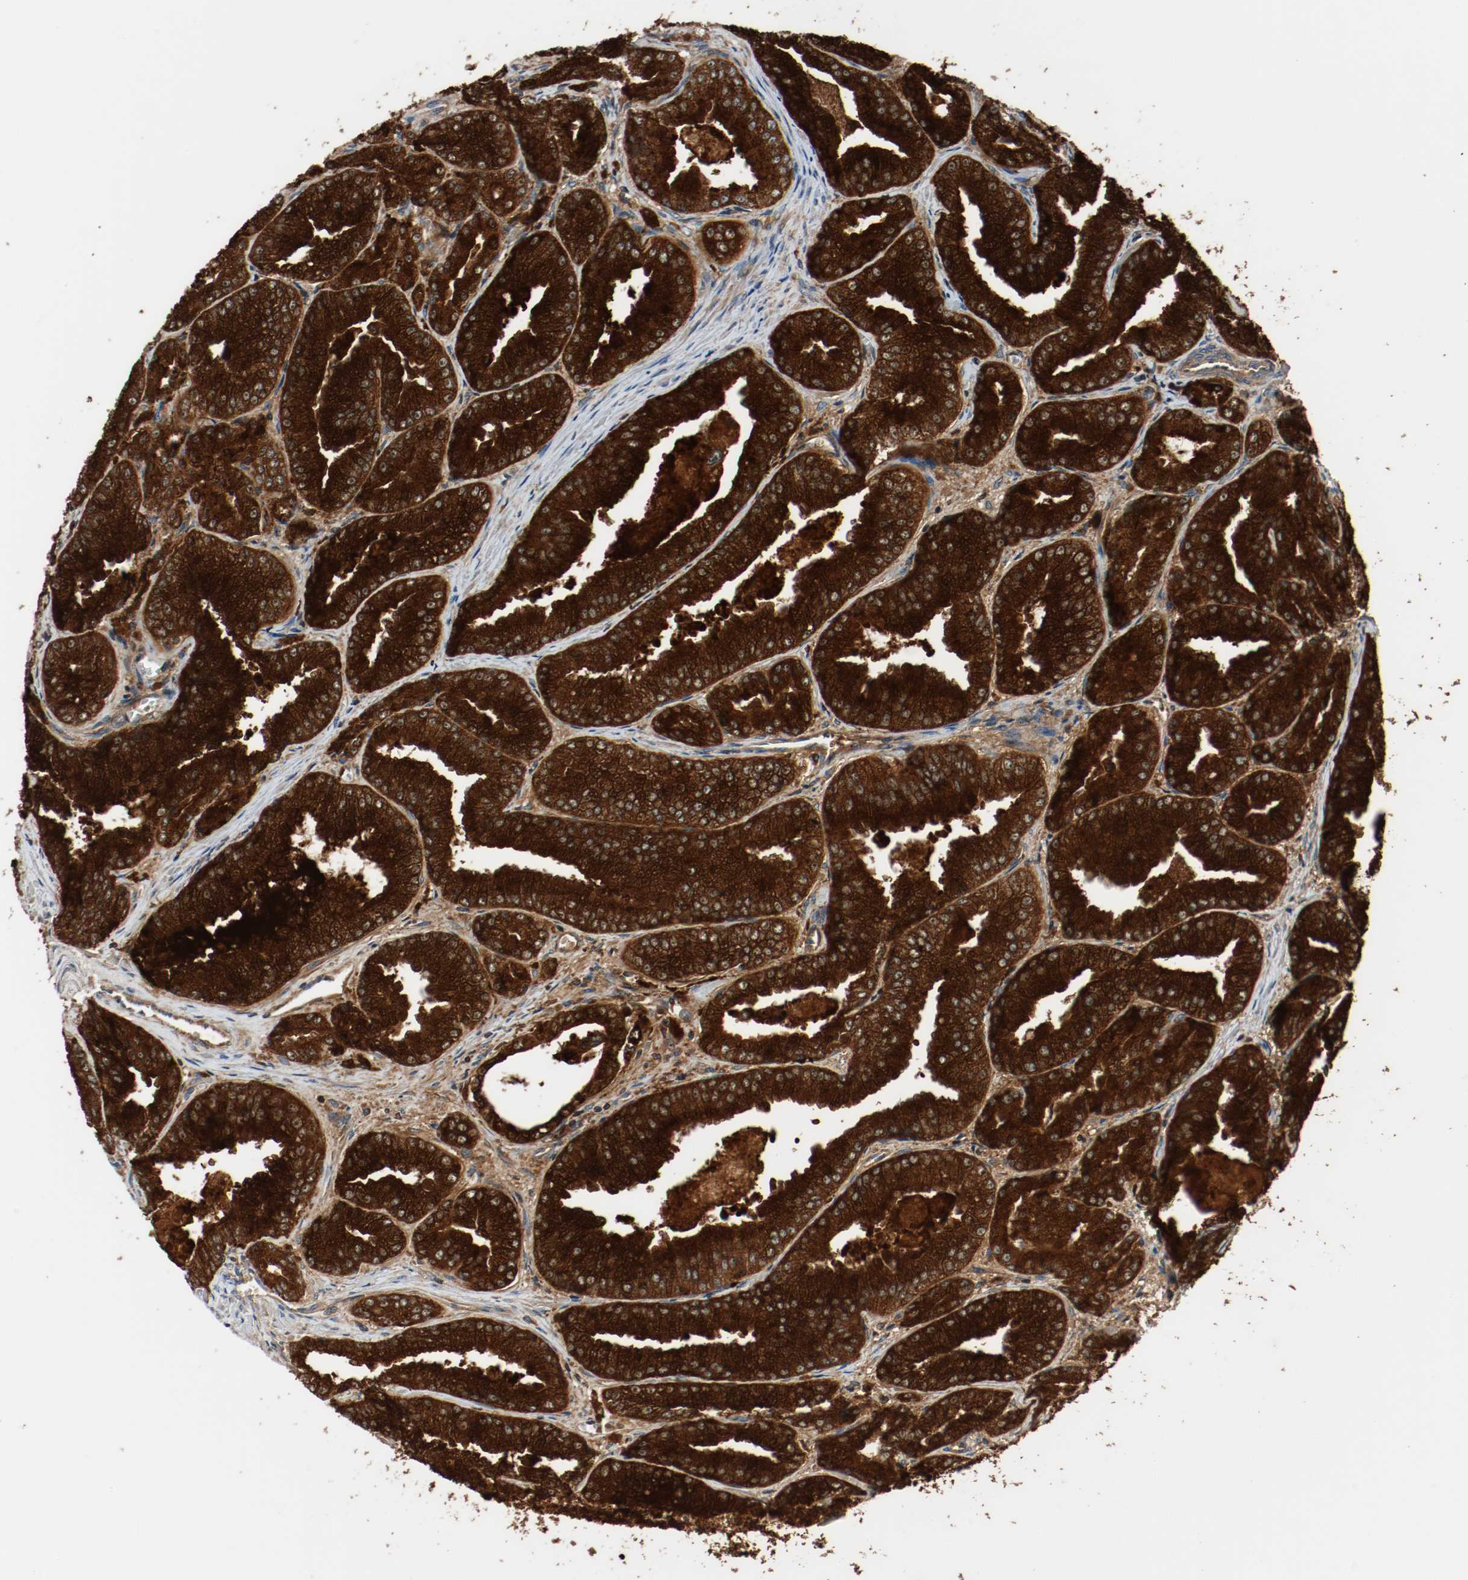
{"staining": {"intensity": "strong", "quantity": ">75%", "location": "cytoplasmic/membranous"}, "tissue": "prostate cancer", "cell_type": "Tumor cells", "image_type": "cancer", "snomed": [{"axis": "morphology", "description": "Adenocarcinoma, High grade"}, {"axis": "topography", "description": "Prostate"}], "caption": "The histopathology image reveals a brown stain indicating the presence of a protein in the cytoplasmic/membranous of tumor cells in prostate high-grade adenocarcinoma.", "gene": "LAMP2", "patient": {"sex": "male", "age": 61}}